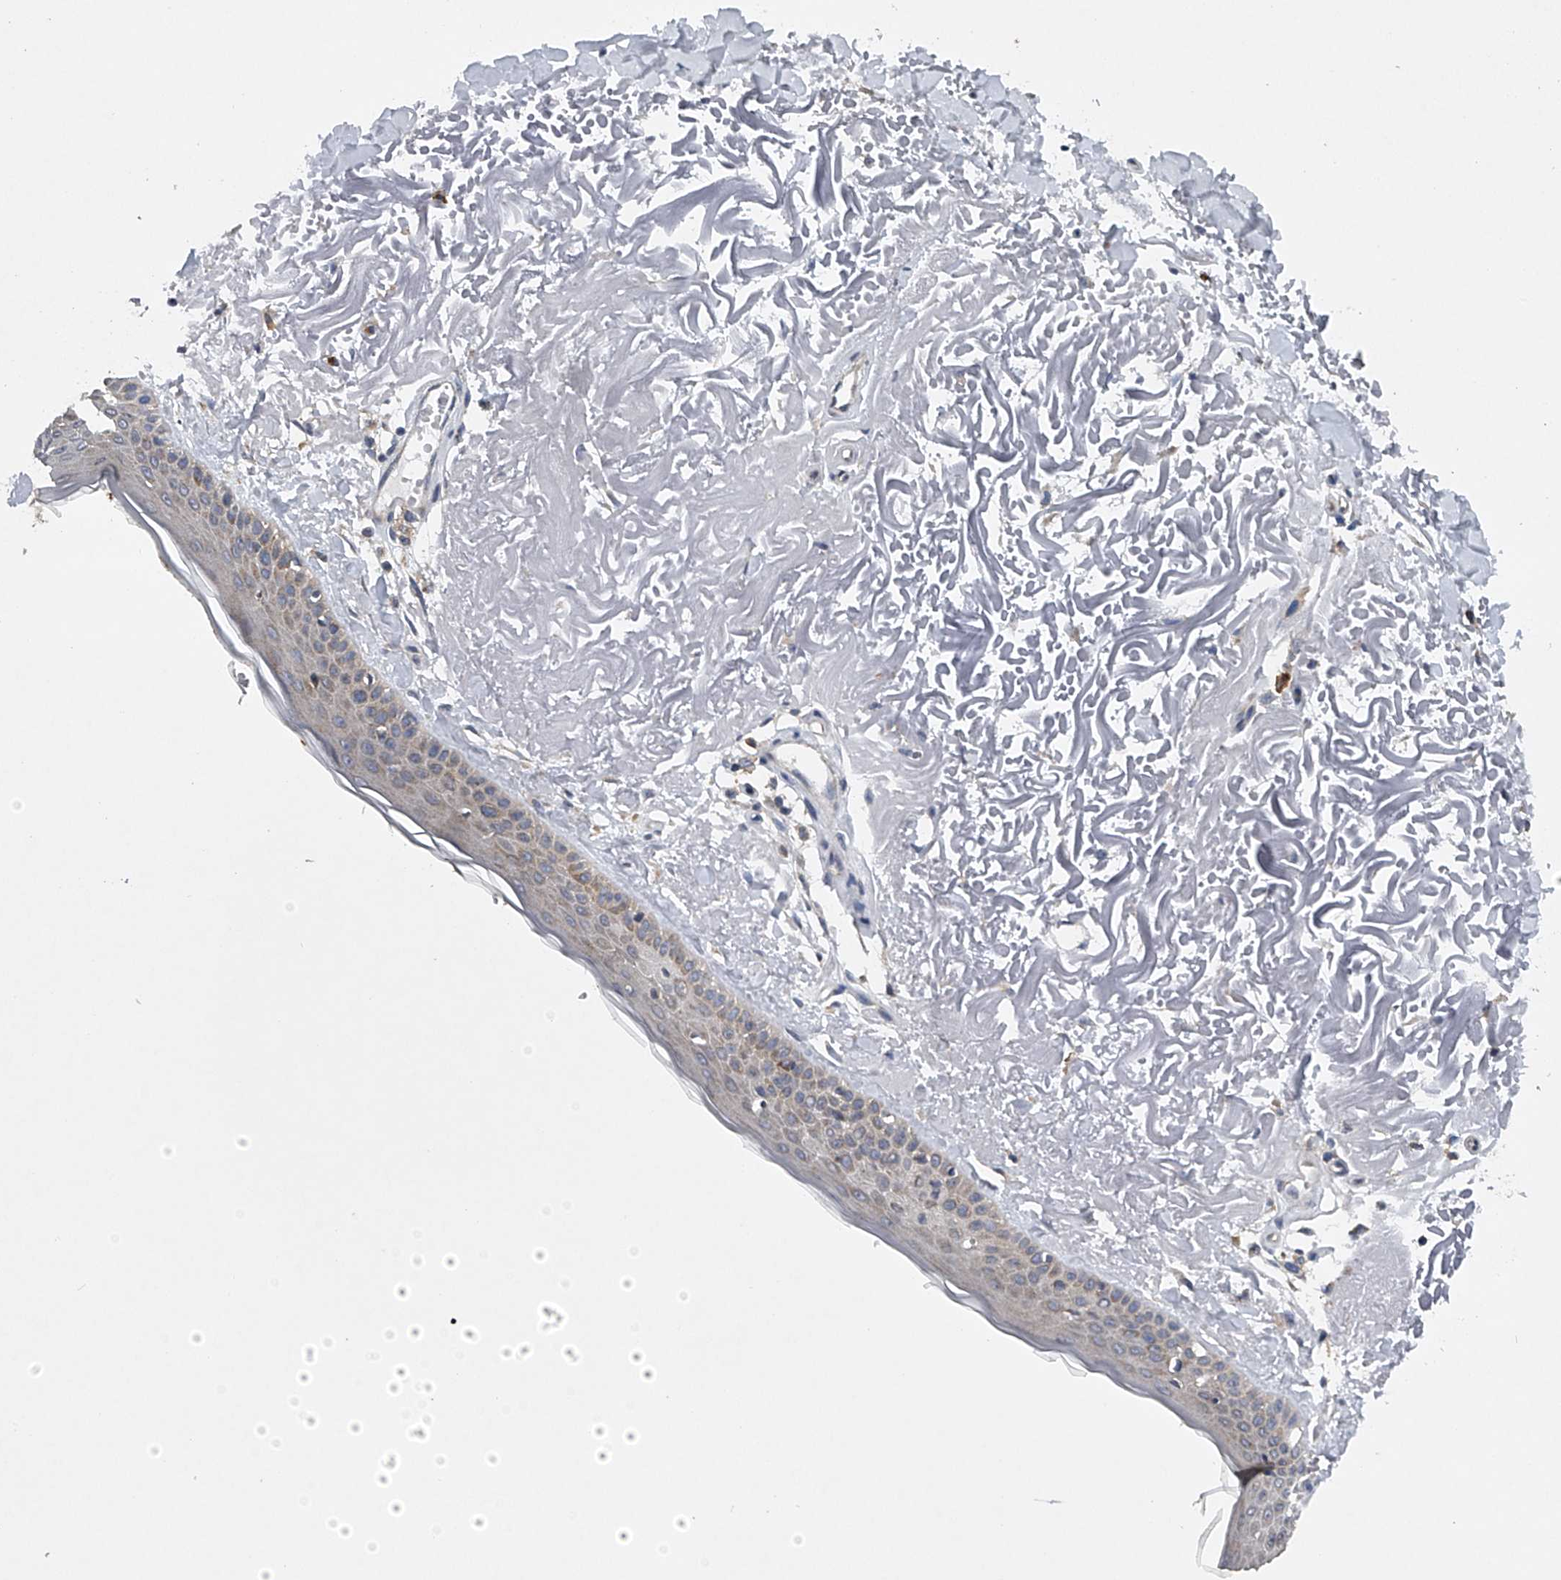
{"staining": {"intensity": "negative", "quantity": "none", "location": "none"}, "tissue": "skin", "cell_type": "Fibroblasts", "image_type": "normal", "snomed": [{"axis": "morphology", "description": "Normal tissue, NOS"}, {"axis": "topography", "description": "Skin"}, {"axis": "topography", "description": "Skeletal muscle"}], "caption": "This photomicrograph is of unremarkable skin stained with immunohistochemistry to label a protein in brown with the nuclei are counter-stained blue. There is no staining in fibroblasts.", "gene": "RNF5", "patient": {"sex": "male", "age": 83}}